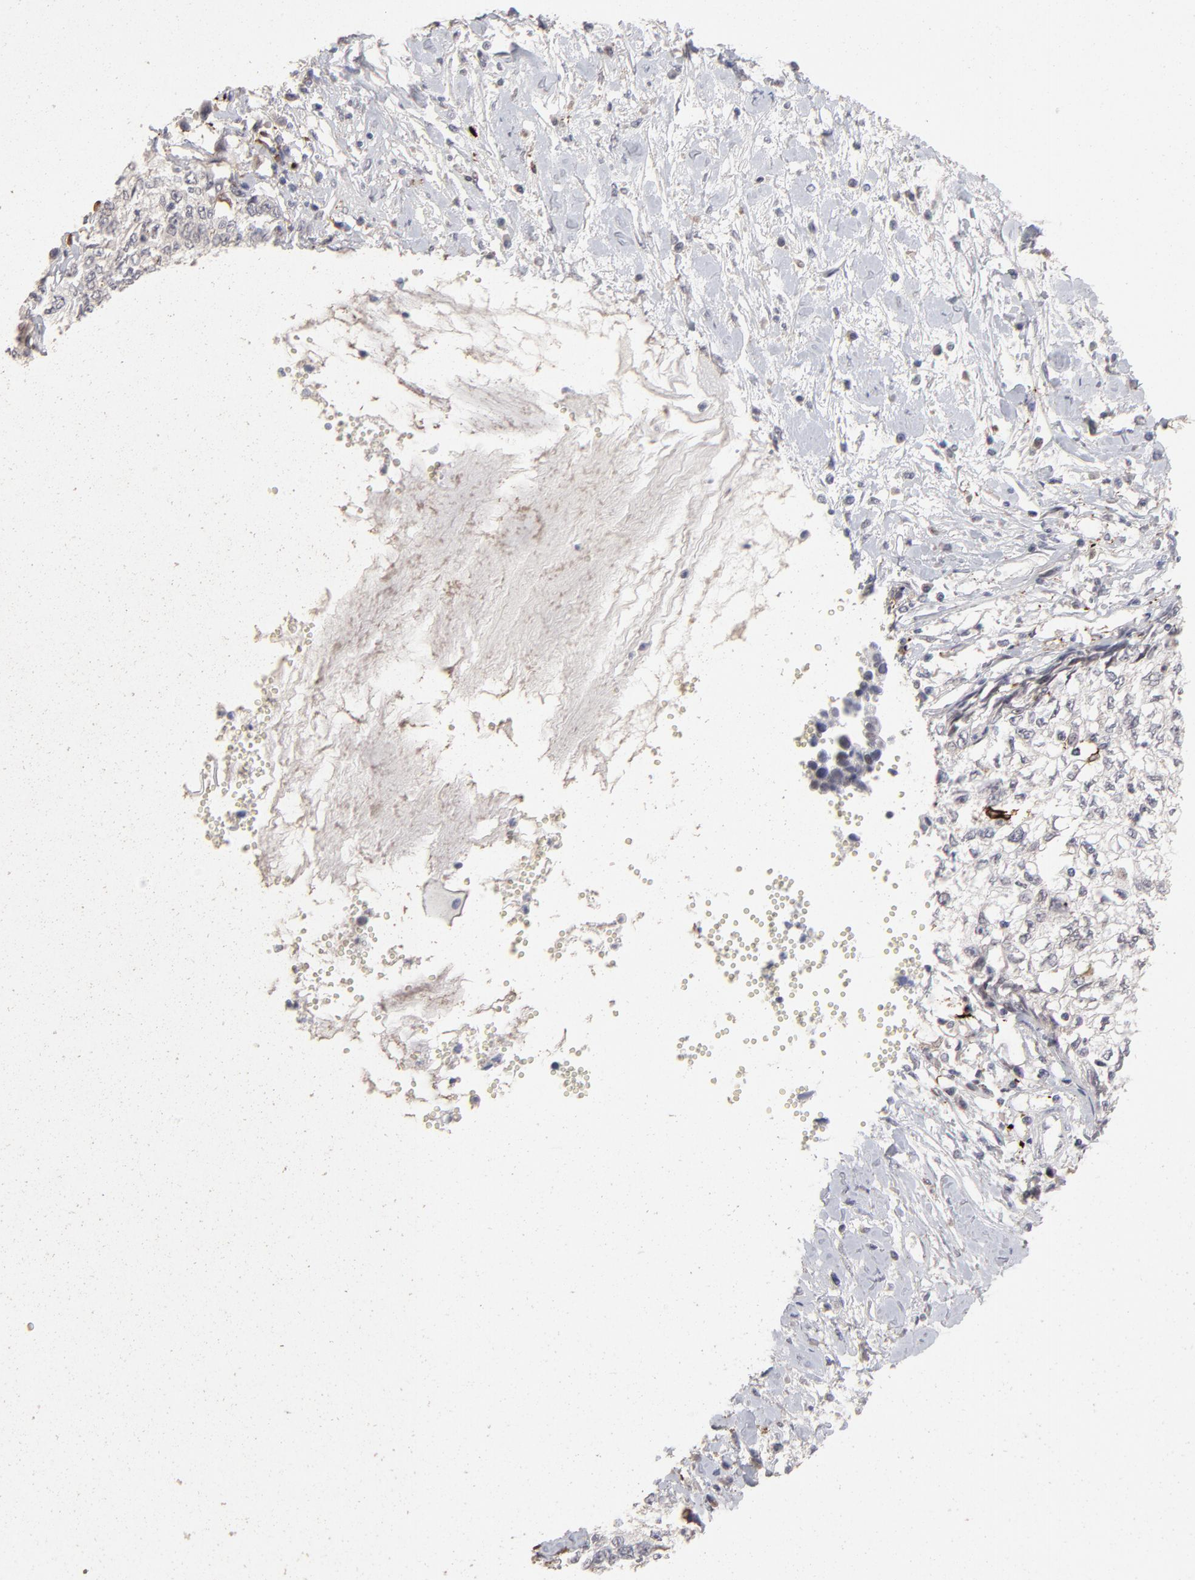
{"staining": {"intensity": "negative", "quantity": "none", "location": "none"}, "tissue": "cervical cancer", "cell_type": "Tumor cells", "image_type": "cancer", "snomed": [{"axis": "morphology", "description": "Normal tissue, NOS"}, {"axis": "morphology", "description": "Squamous cell carcinoma, NOS"}, {"axis": "topography", "description": "Cervix"}], "caption": "IHC histopathology image of human cervical cancer stained for a protein (brown), which exhibits no staining in tumor cells.", "gene": "CCR2", "patient": {"sex": "female", "age": 45}}